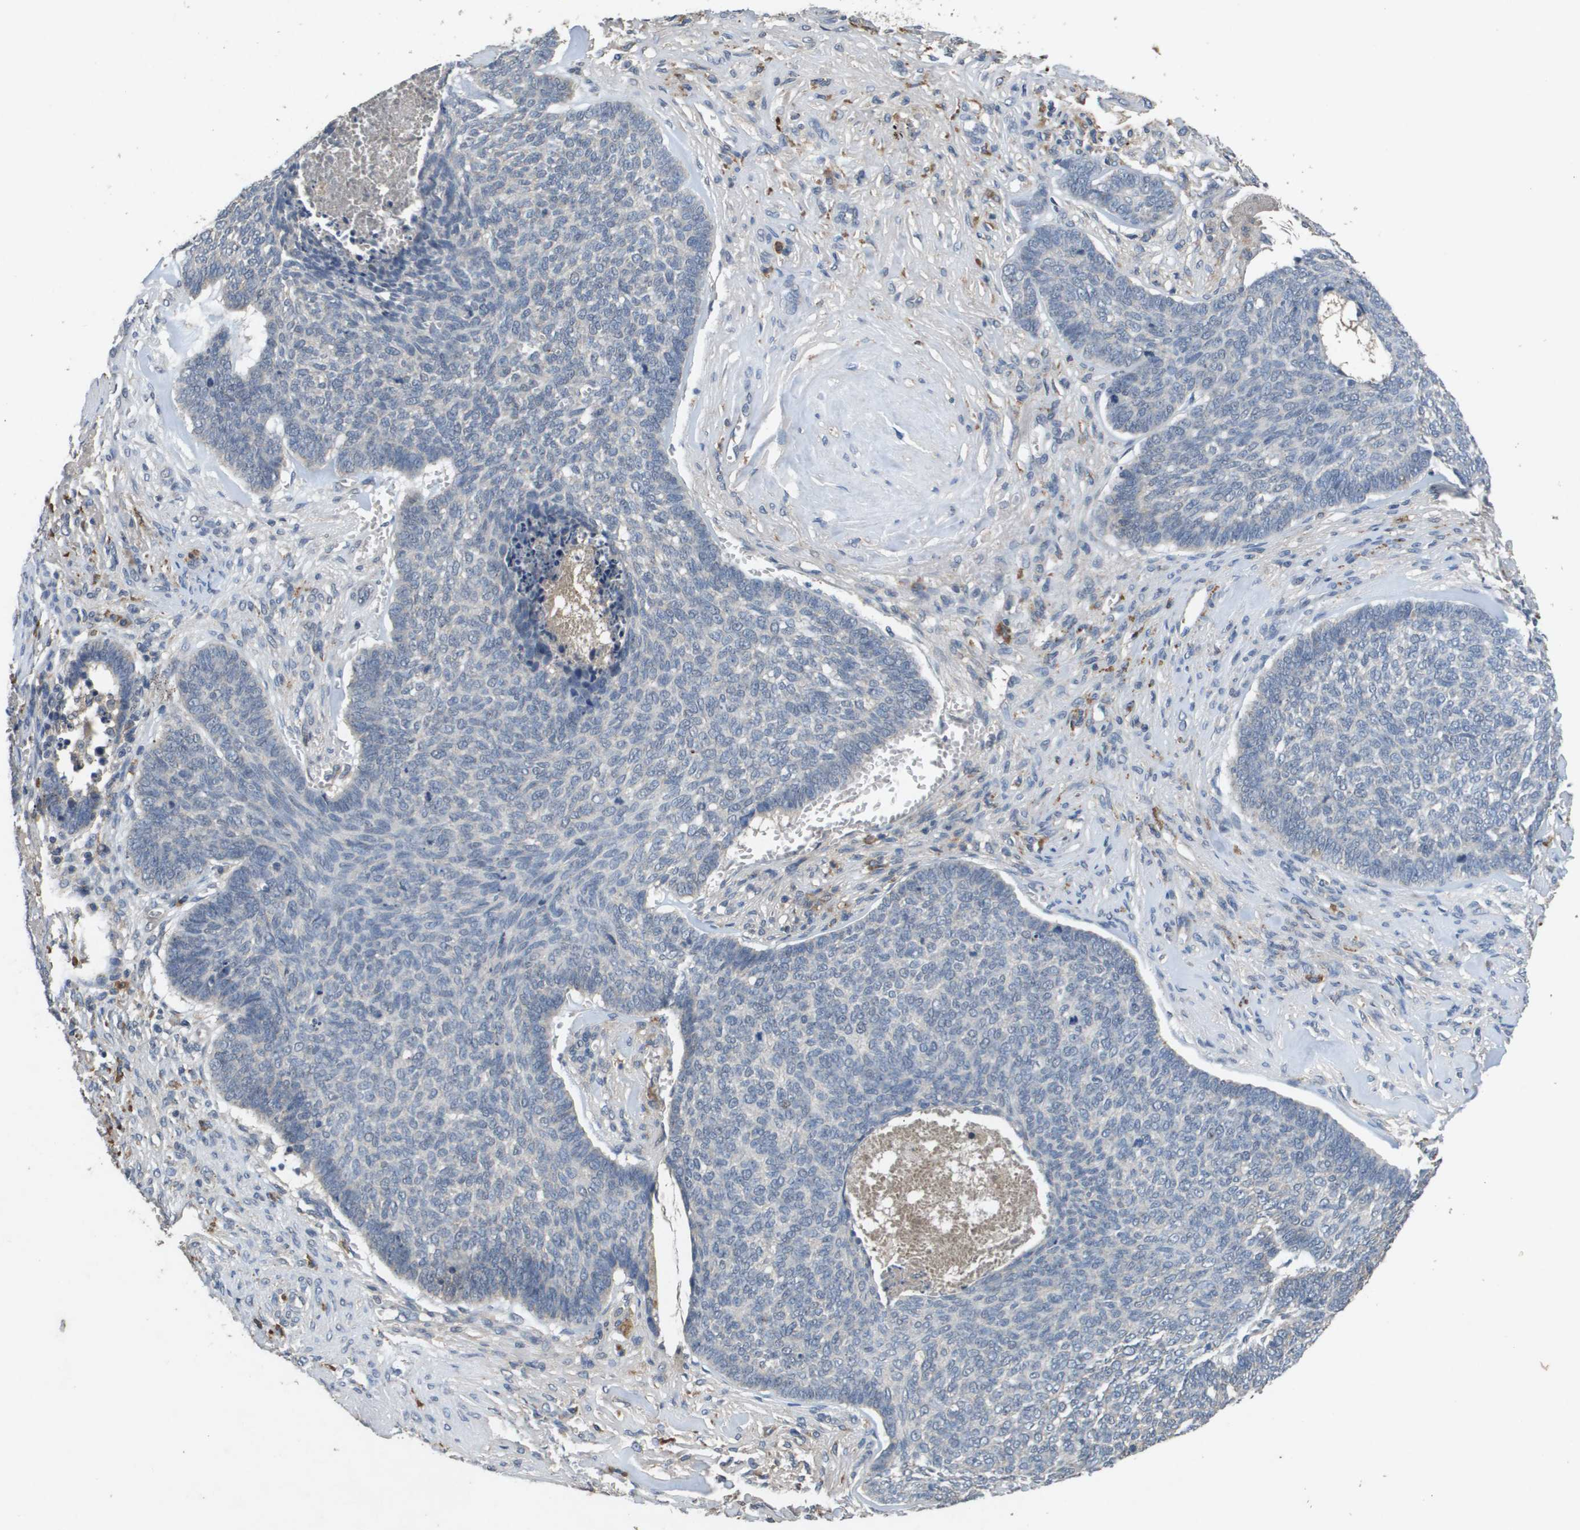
{"staining": {"intensity": "negative", "quantity": "none", "location": "none"}, "tissue": "skin cancer", "cell_type": "Tumor cells", "image_type": "cancer", "snomed": [{"axis": "morphology", "description": "Basal cell carcinoma"}, {"axis": "topography", "description": "Skin"}], "caption": "Human skin cancer stained for a protein using immunohistochemistry shows no positivity in tumor cells.", "gene": "PROC", "patient": {"sex": "male", "age": 84}}